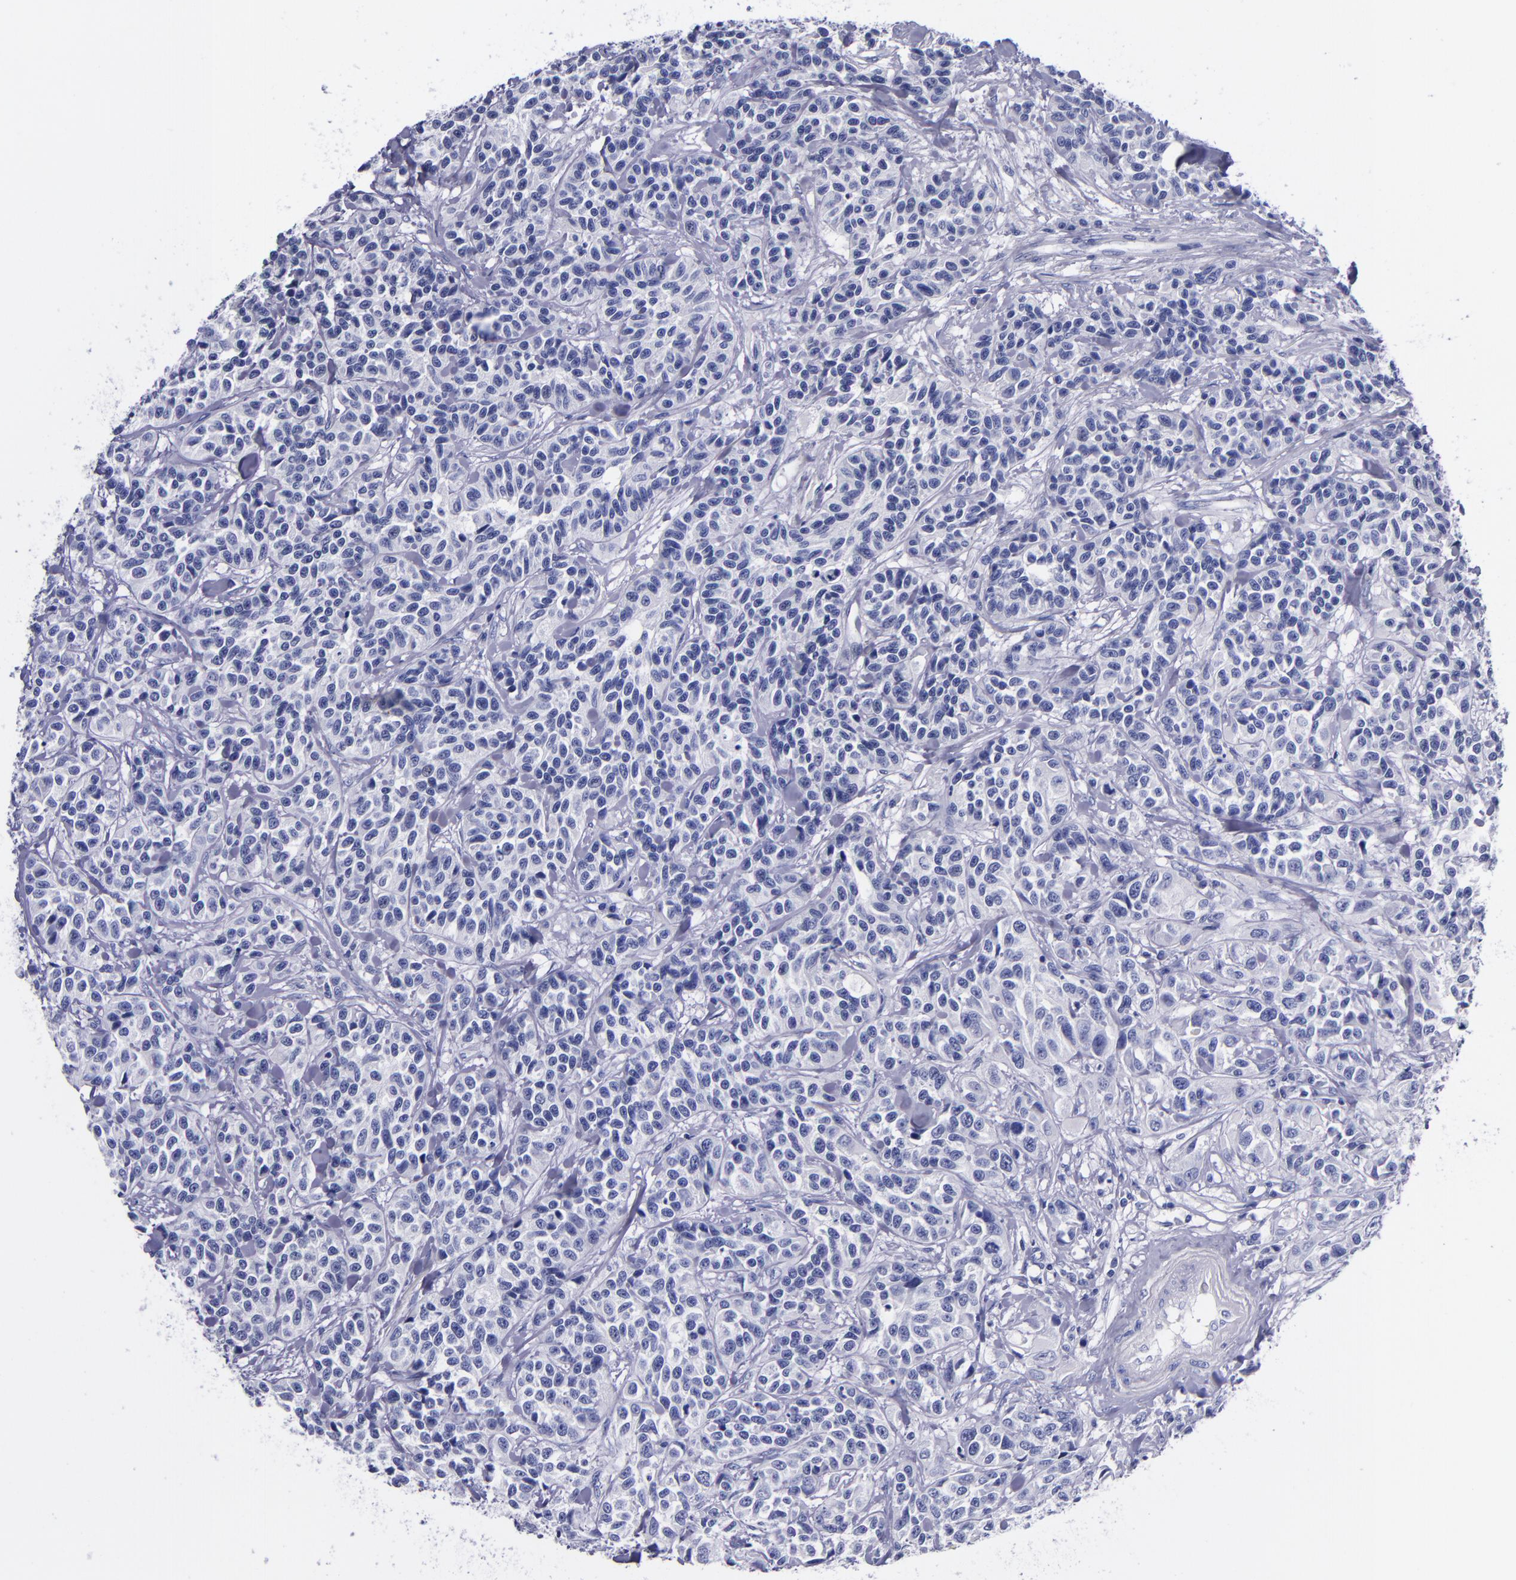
{"staining": {"intensity": "negative", "quantity": "none", "location": "none"}, "tissue": "urothelial cancer", "cell_type": "Tumor cells", "image_type": "cancer", "snomed": [{"axis": "morphology", "description": "Urothelial carcinoma, High grade"}, {"axis": "topography", "description": "Urinary bladder"}], "caption": "IHC image of neoplastic tissue: human urothelial carcinoma (high-grade) stained with DAB displays no significant protein staining in tumor cells.", "gene": "SV2A", "patient": {"sex": "female", "age": 81}}